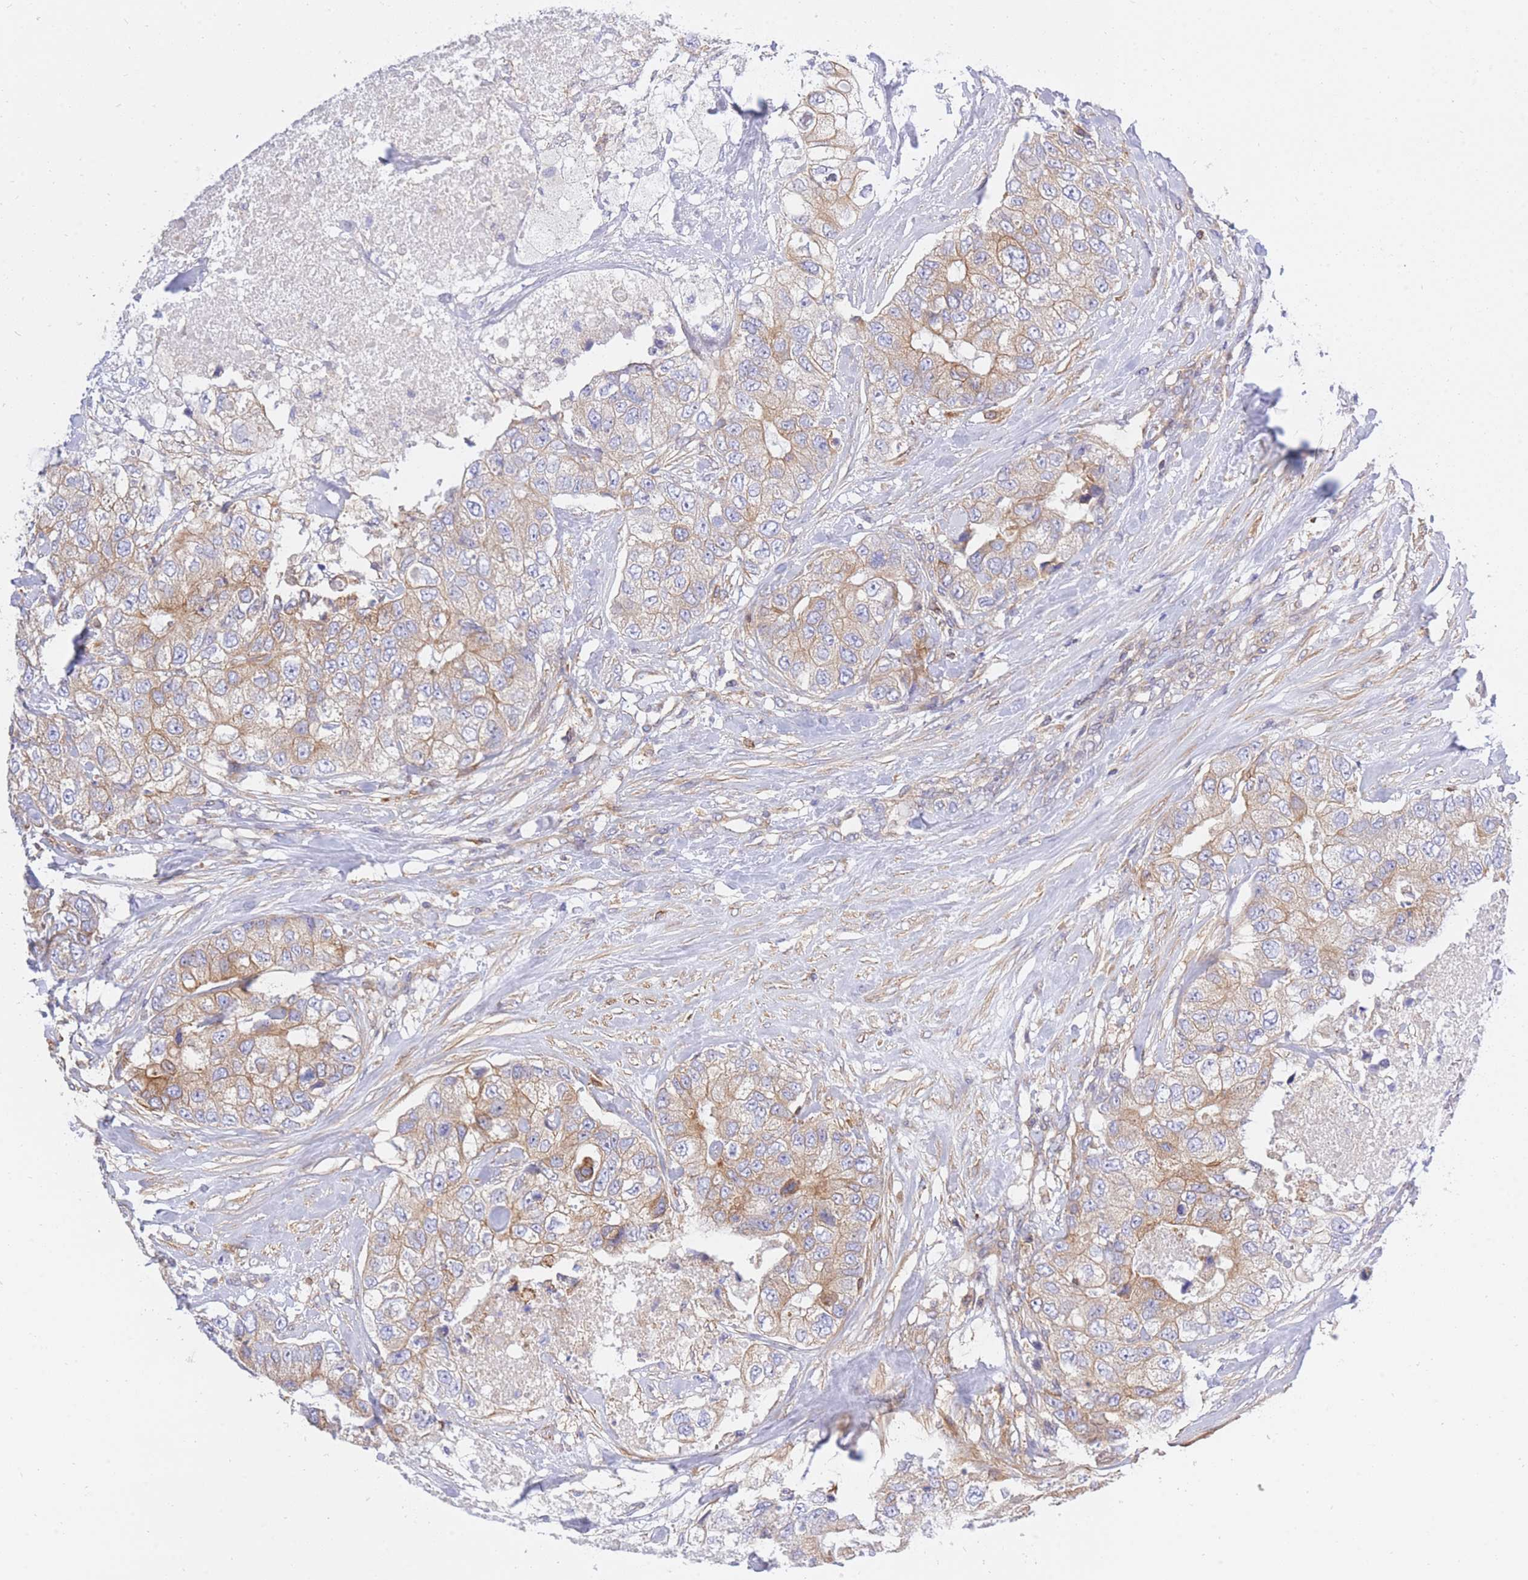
{"staining": {"intensity": "moderate", "quantity": "25%-75%", "location": "cytoplasmic/membranous"}, "tissue": "breast cancer", "cell_type": "Tumor cells", "image_type": "cancer", "snomed": [{"axis": "morphology", "description": "Duct carcinoma"}, {"axis": "topography", "description": "Breast"}], "caption": "This is a photomicrograph of immunohistochemistry (IHC) staining of breast cancer (infiltrating ductal carcinoma), which shows moderate staining in the cytoplasmic/membranous of tumor cells.", "gene": "REM1", "patient": {"sex": "female", "age": 62}}